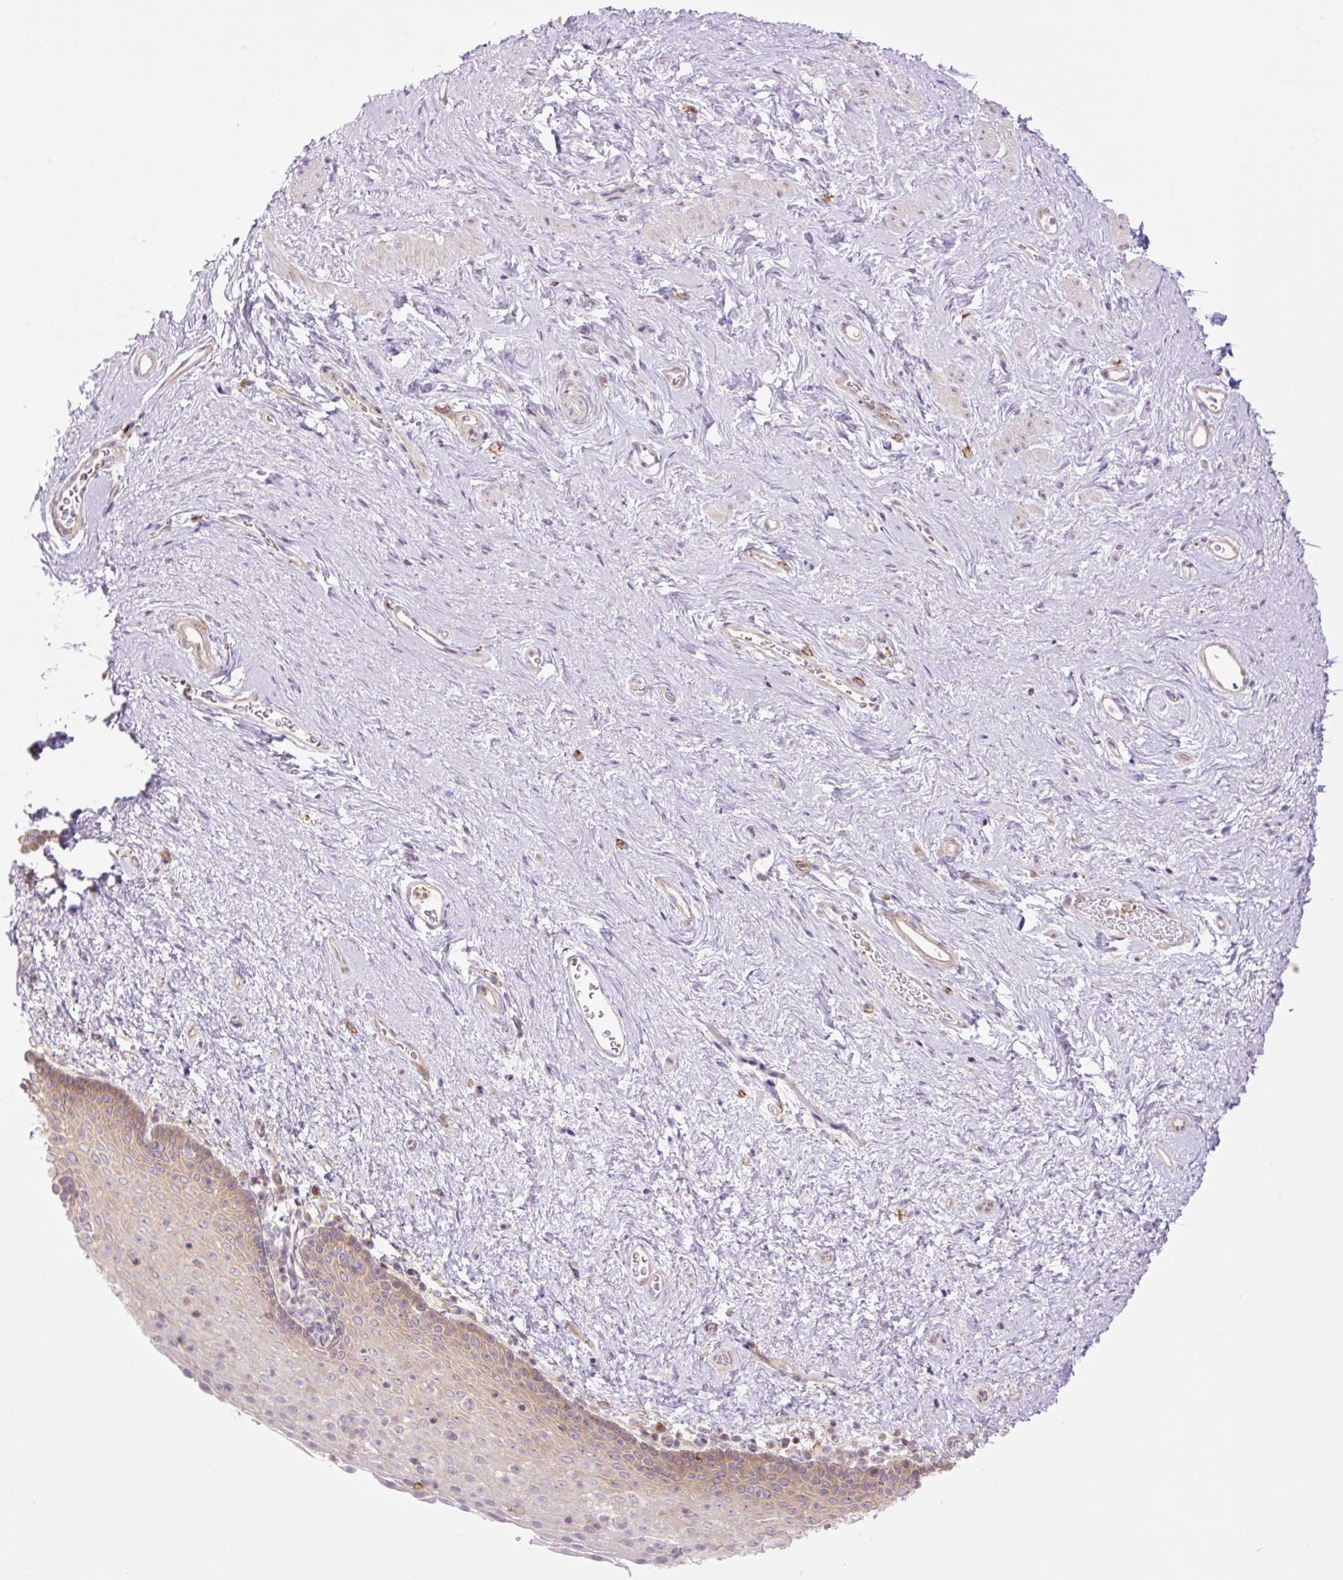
{"staining": {"intensity": "moderate", "quantity": "25%-75%", "location": "cytoplasmic/membranous"}, "tissue": "vagina", "cell_type": "Squamous epithelial cells", "image_type": "normal", "snomed": [{"axis": "morphology", "description": "Normal tissue, NOS"}, {"axis": "topography", "description": "Vagina"}], "caption": "The micrograph exhibits immunohistochemical staining of benign vagina. There is moderate cytoplasmic/membranous expression is seen in approximately 25%-75% of squamous epithelial cells.", "gene": "GRID2", "patient": {"sex": "female", "age": 61}}